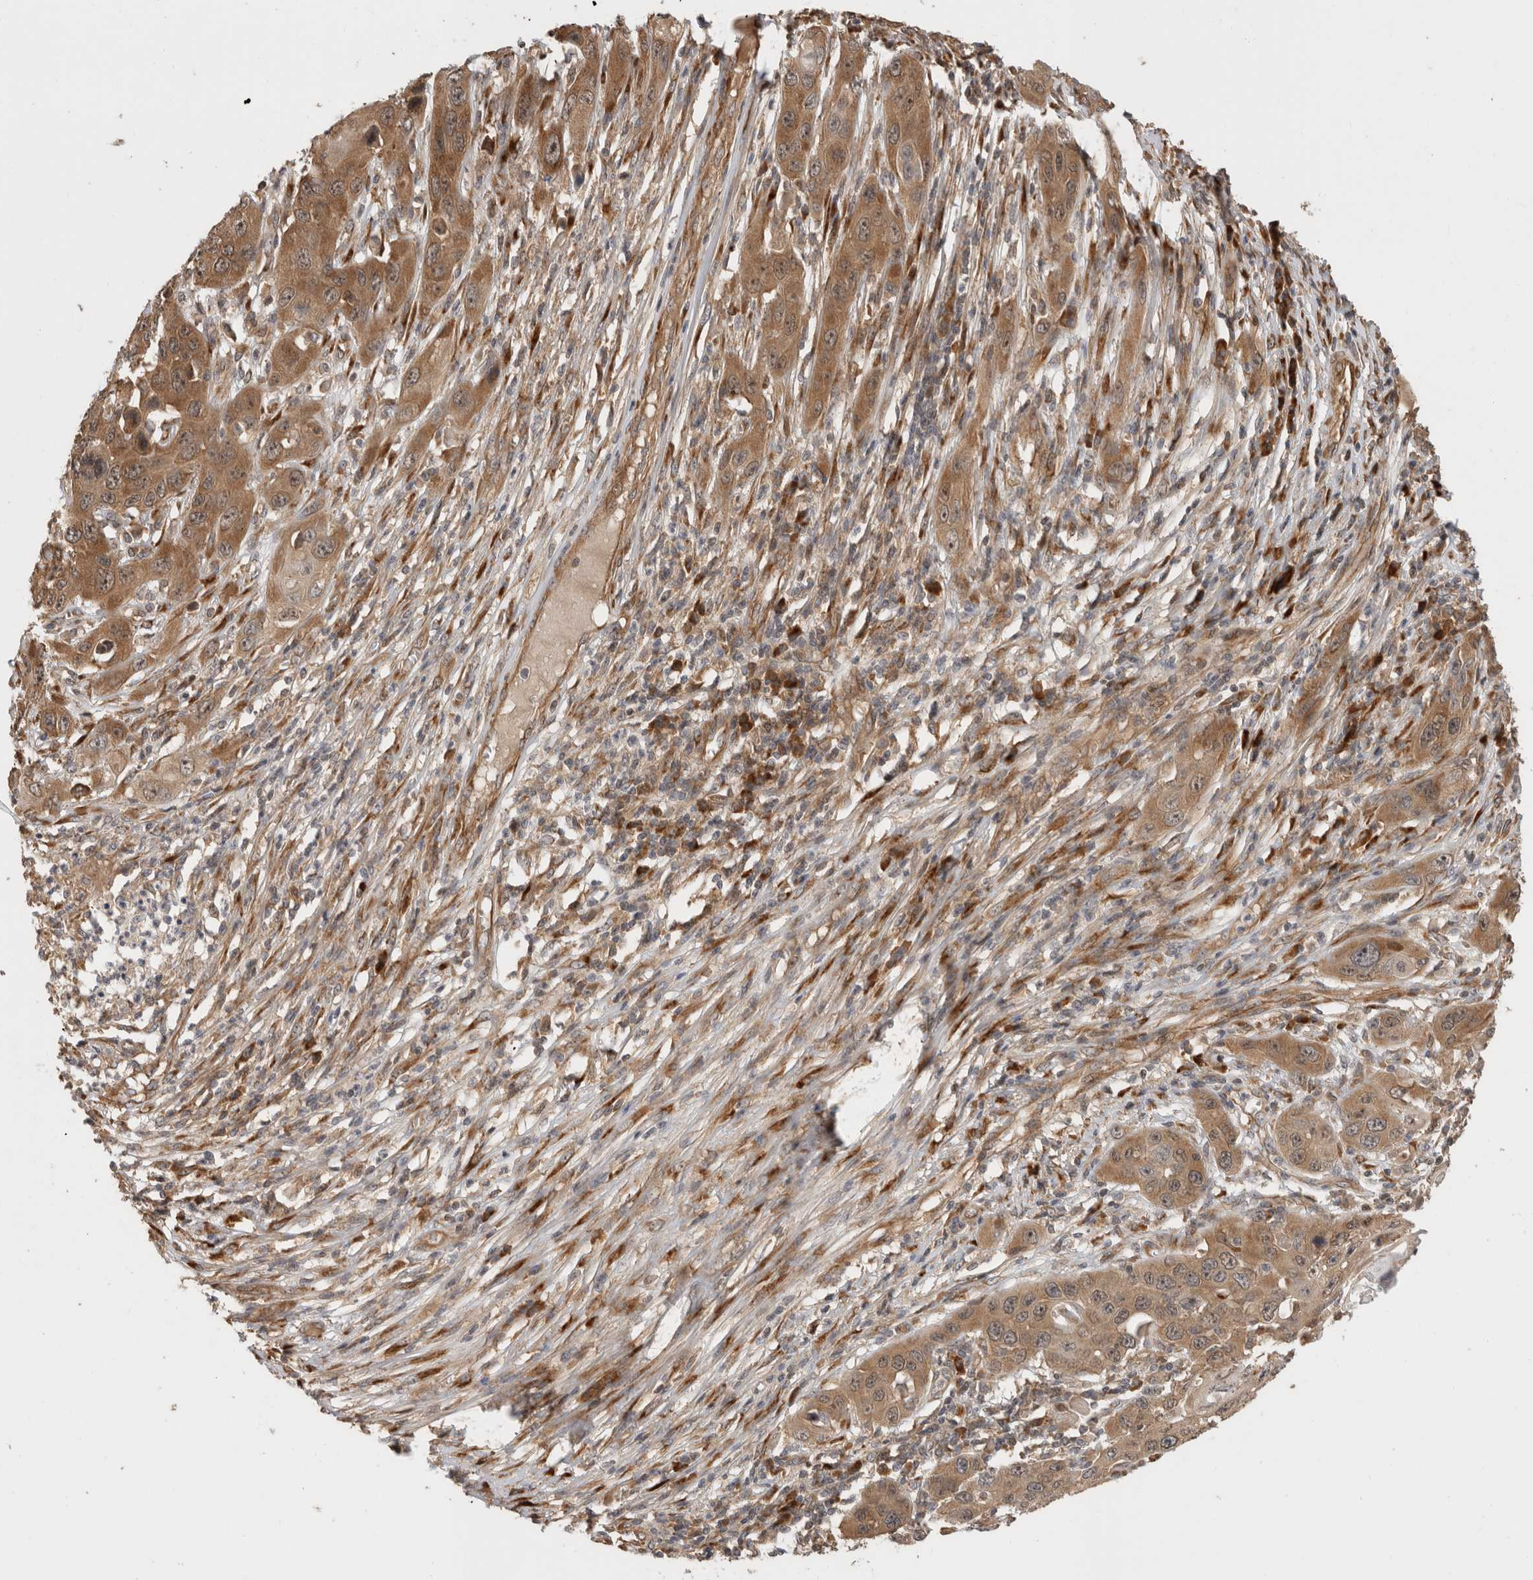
{"staining": {"intensity": "moderate", "quantity": ">75%", "location": "cytoplasmic/membranous"}, "tissue": "skin cancer", "cell_type": "Tumor cells", "image_type": "cancer", "snomed": [{"axis": "morphology", "description": "Squamous cell carcinoma, NOS"}, {"axis": "topography", "description": "Skin"}], "caption": "Moderate cytoplasmic/membranous expression is present in approximately >75% of tumor cells in skin squamous cell carcinoma.", "gene": "PCDHB15", "patient": {"sex": "male", "age": 55}}